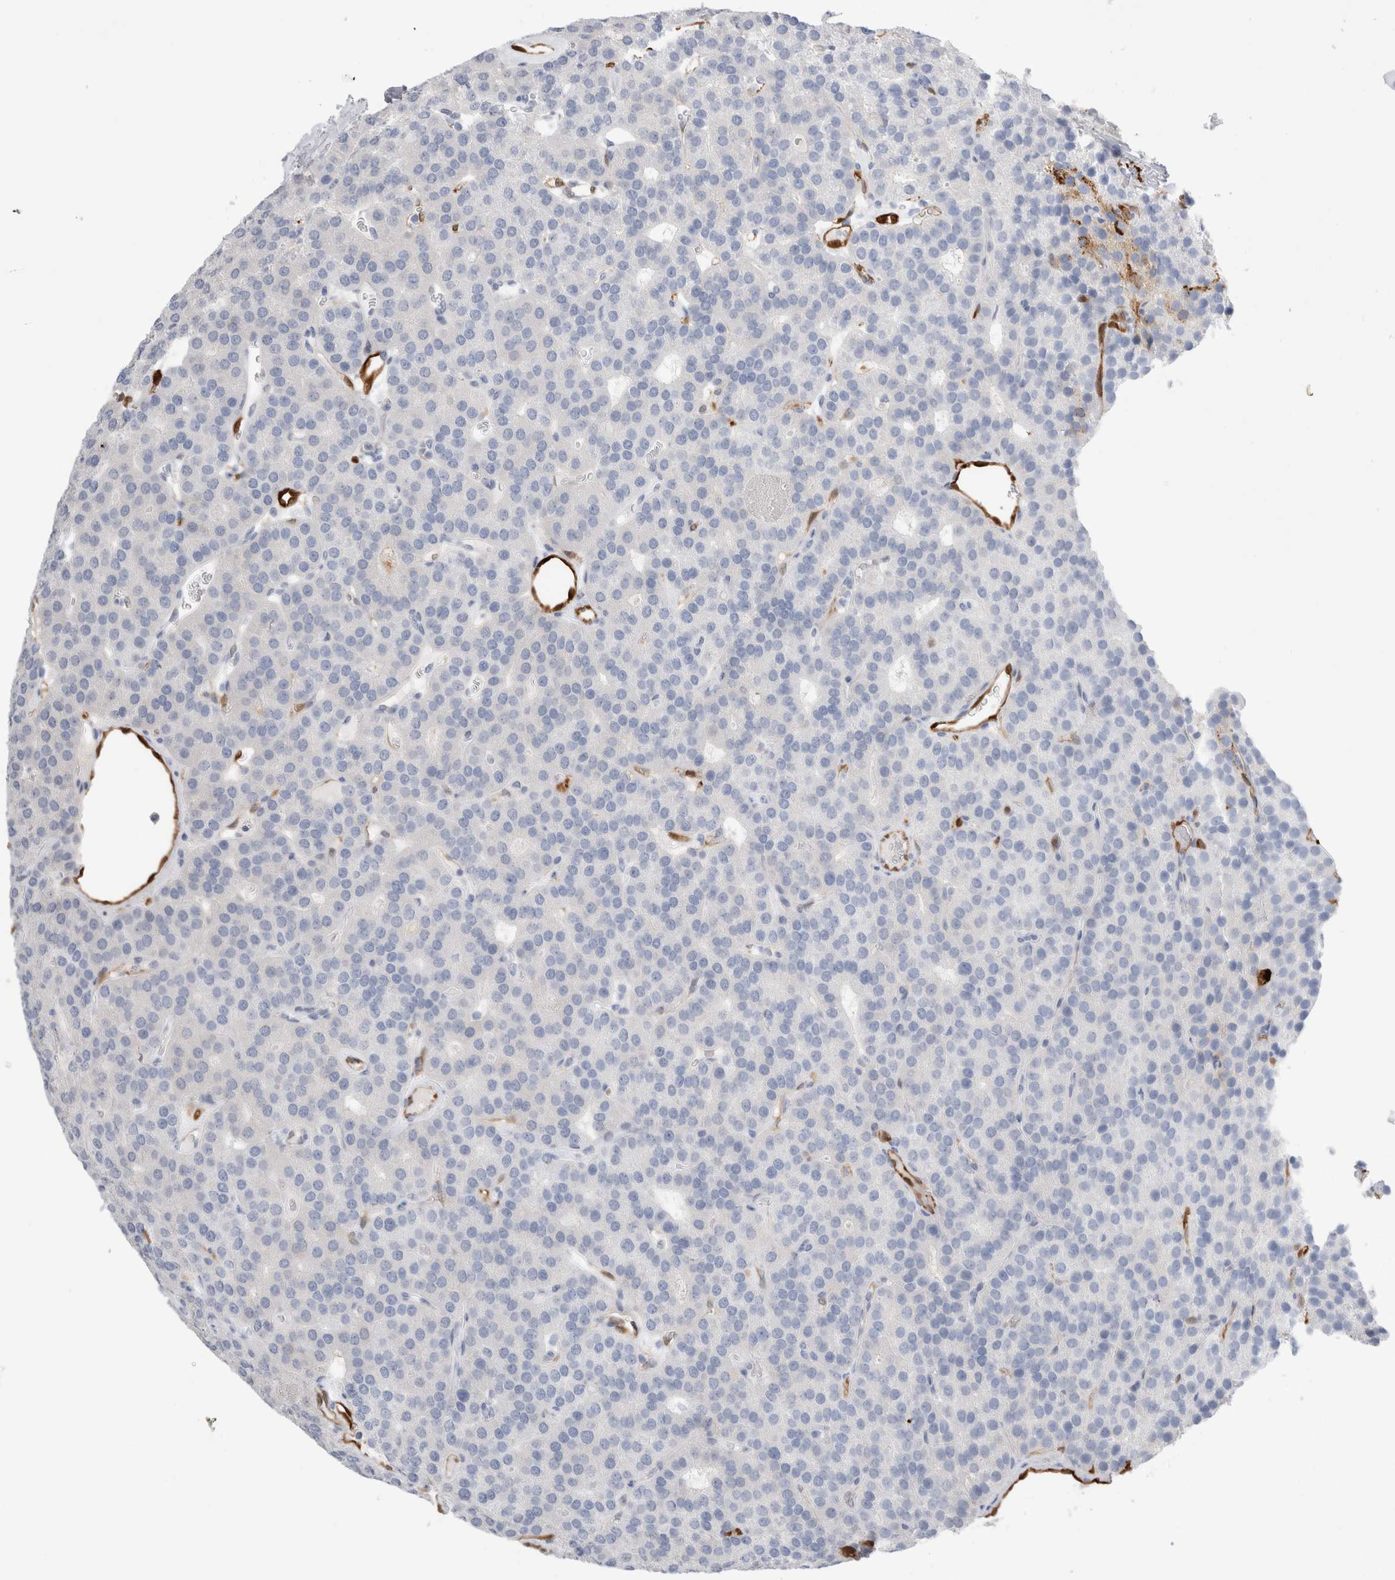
{"staining": {"intensity": "negative", "quantity": "none", "location": "none"}, "tissue": "parathyroid gland", "cell_type": "Glandular cells", "image_type": "normal", "snomed": [{"axis": "morphology", "description": "Normal tissue, NOS"}, {"axis": "morphology", "description": "Adenoma, NOS"}, {"axis": "topography", "description": "Parathyroid gland"}], "caption": "Glandular cells show no significant staining in benign parathyroid gland.", "gene": "NAPEPLD", "patient": {"sex": "female", "age": 86}}